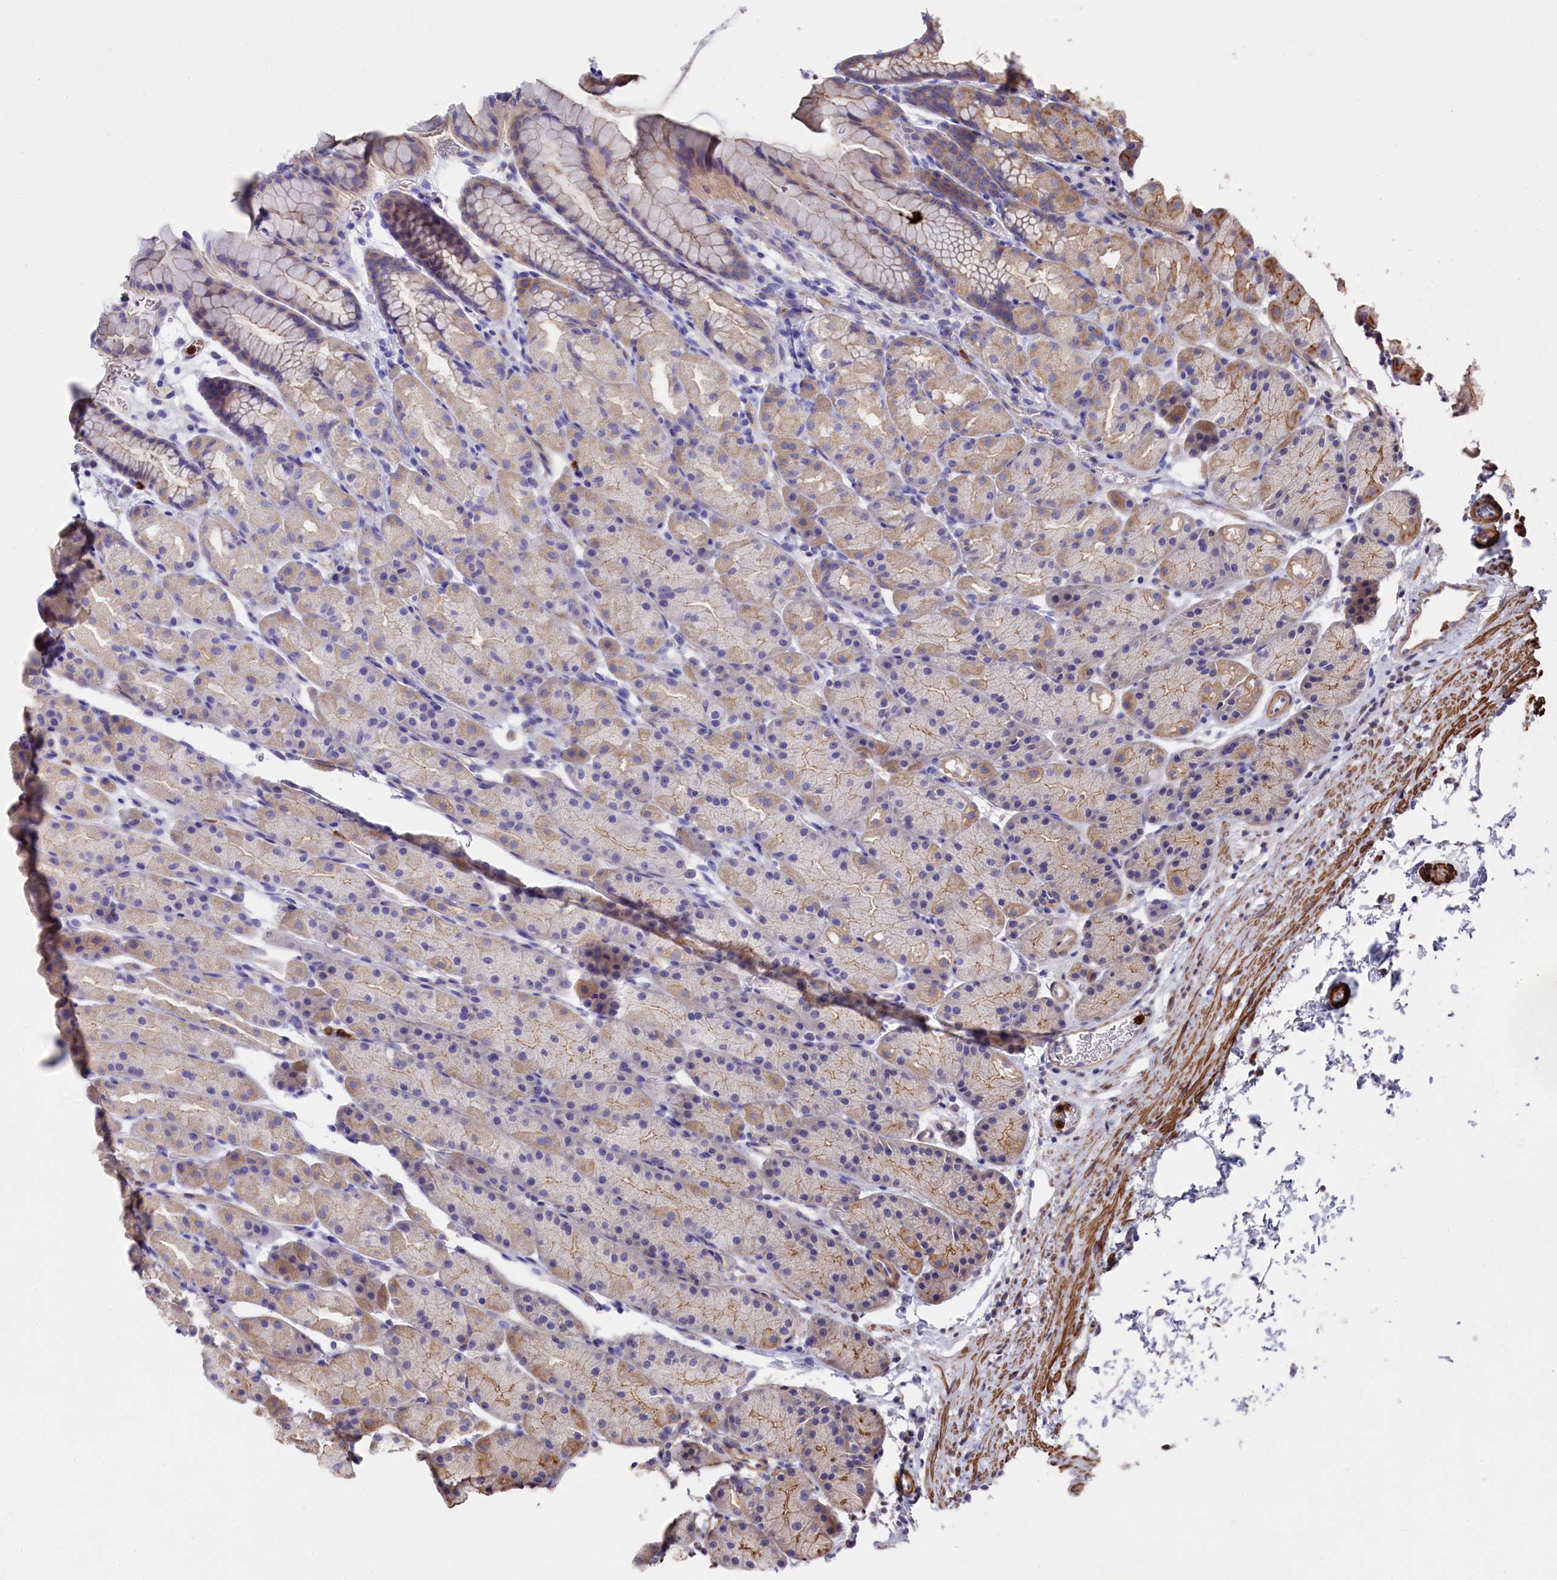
{"staining": {"intensity": "moderate", "quantity": "<25%", "location": "cytoplasmic/membranous"}, "tissue": "stomach", "cell_type": "Glandular cells", "image_type": "normal", "snomed": [{"axis": "morphology", "description": "Normal tissue, NOS"}, {"axis": "topography", "description": "Stomach, upper"}, {"axis": "topography", "description": "Stomach"}], "caption": "Stomach stained with IHC demonstrates moderate cytoplasmic/membranous positivity in about <25% of glandular cells.", "gene": "RAPSN", "patient": {"sex": "male", "age": 47}}